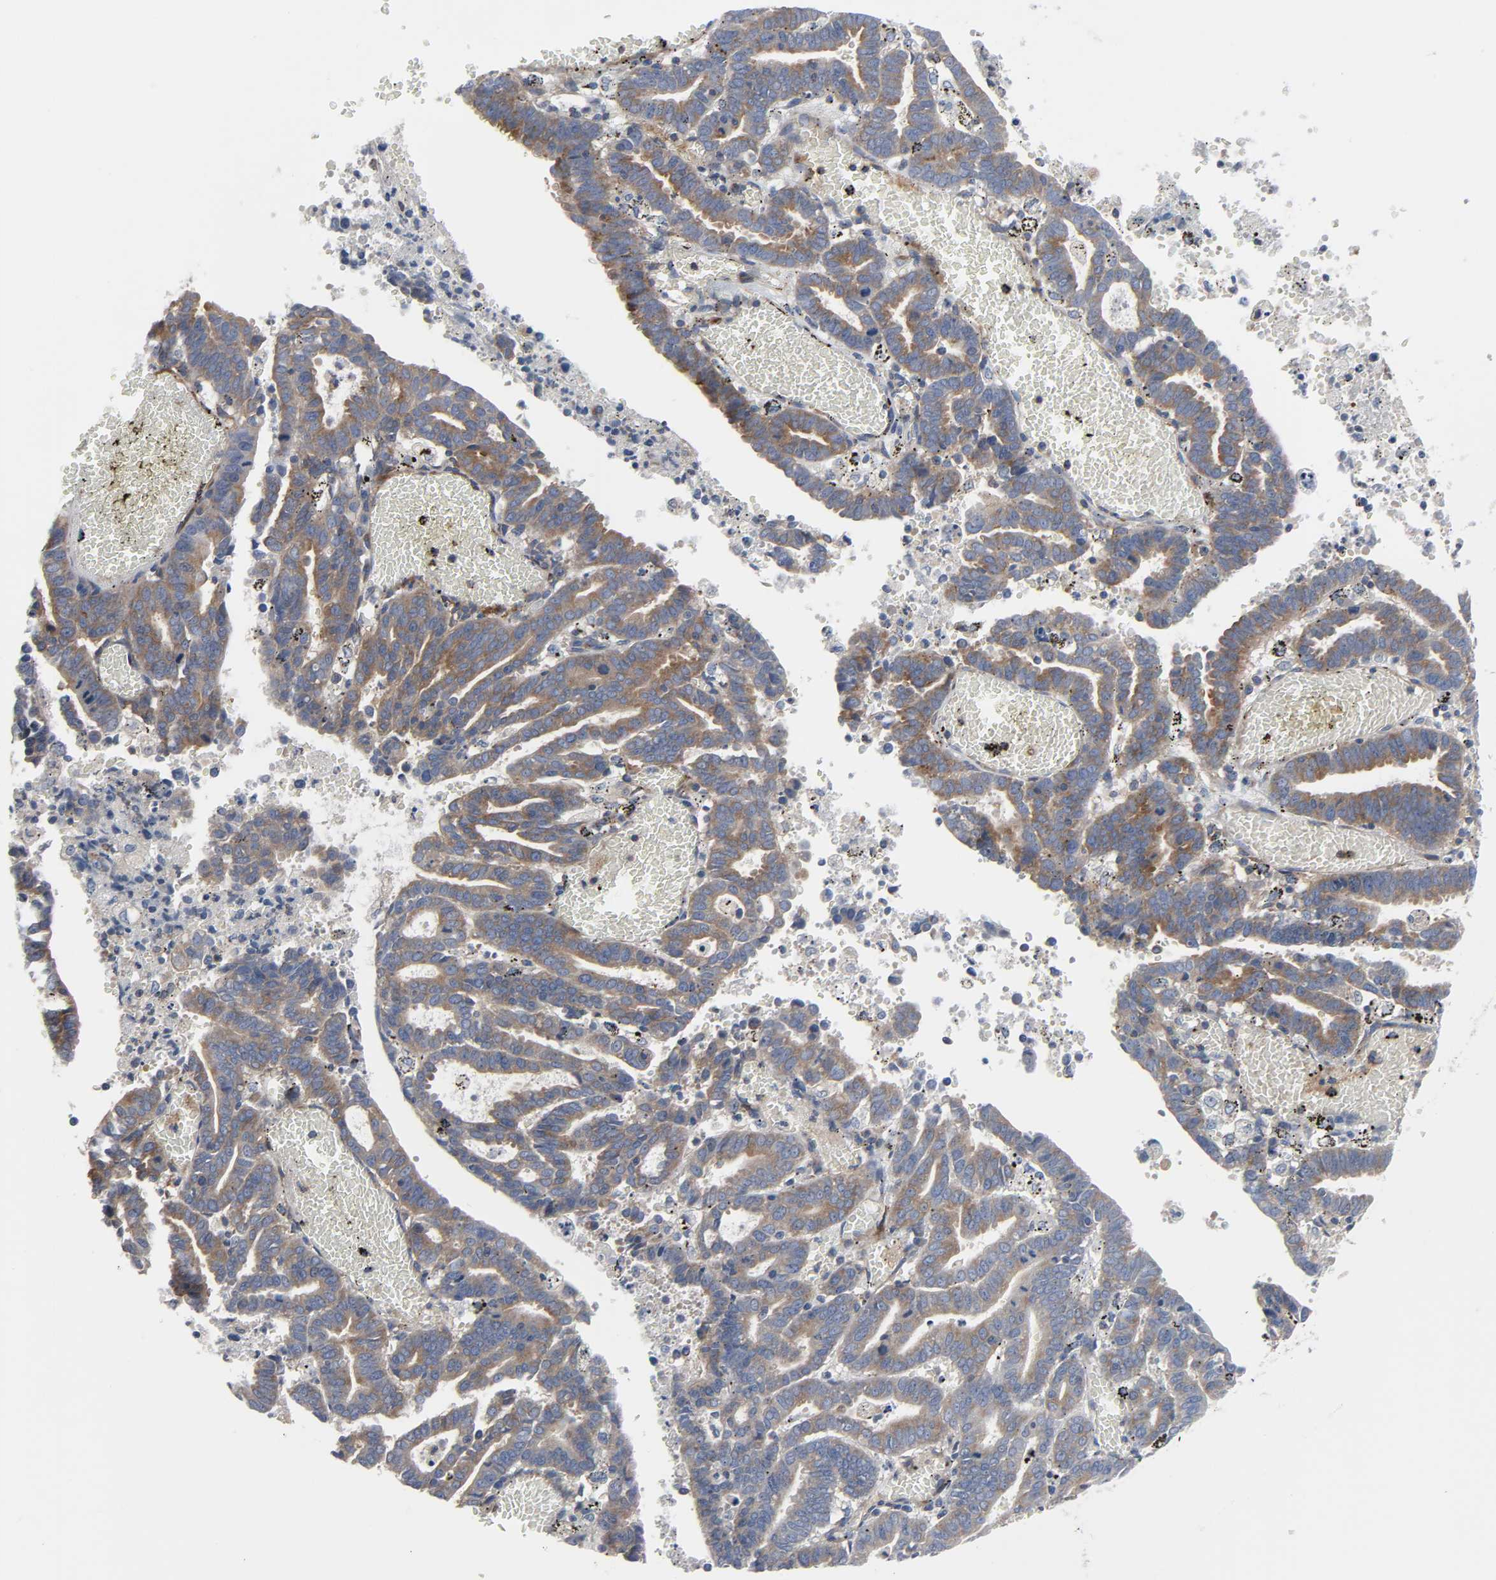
{"staining": {"intensity": "moderate", "quantity": "25%-75%", "location": "cytoplasmic/membranous"}, "tissue": "endometrial cancer", "cell_type": "Tumor cells", "image_type": "cancer", "snomed": [{"axis": "morphology", "description": "Adenocarcinoma, NOS"}, {"axis": "topography", "description": "Uterus"}], "caption": "There is medium levels of moderate cytoplasmic/membranous expression in tumor cells of endometrial adenocarcinoma, as demonstrated by immunohistochemical staining (brown color).", "gene": "ARHGAP1", "patient": {"sex": "female", "age": 83}}